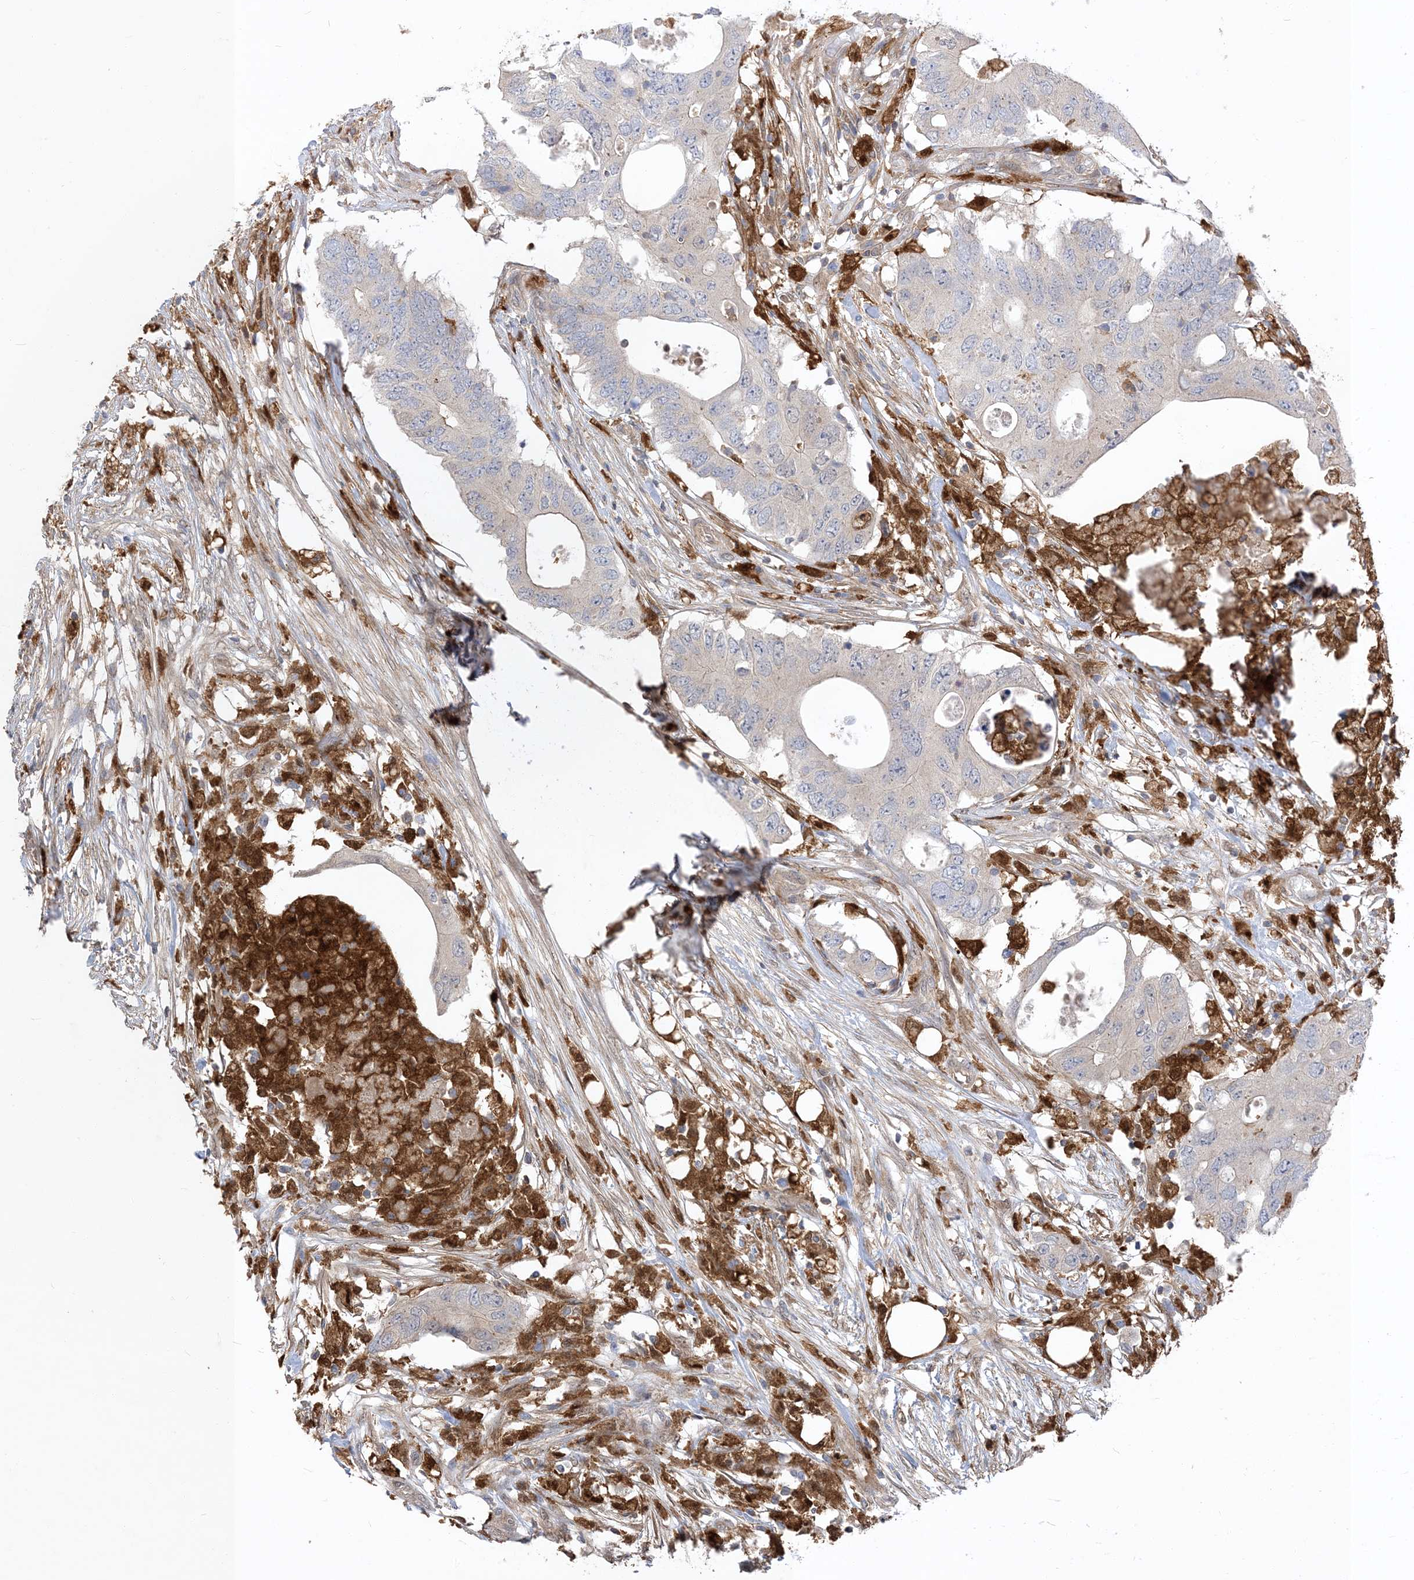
{"staining": {"intensity": "negative", "quantity": "none", "location": "none"}, "tissue": "colorectal cancer", "cell_type": "Tumor cells", "image_type": "cancer", "snomed": [{"axis": "morphology", "description": "Adenocarcinoma, NOS"}, {"axis": "topography", "description": "Colon"}], "caption": "Immunohistochemical staining of human colorectal cancer (adenocarcinoma) shows no significant positivity in tumor cells.", "gene": "NAGK", "patient": {"sex": "male", "age": 71}}